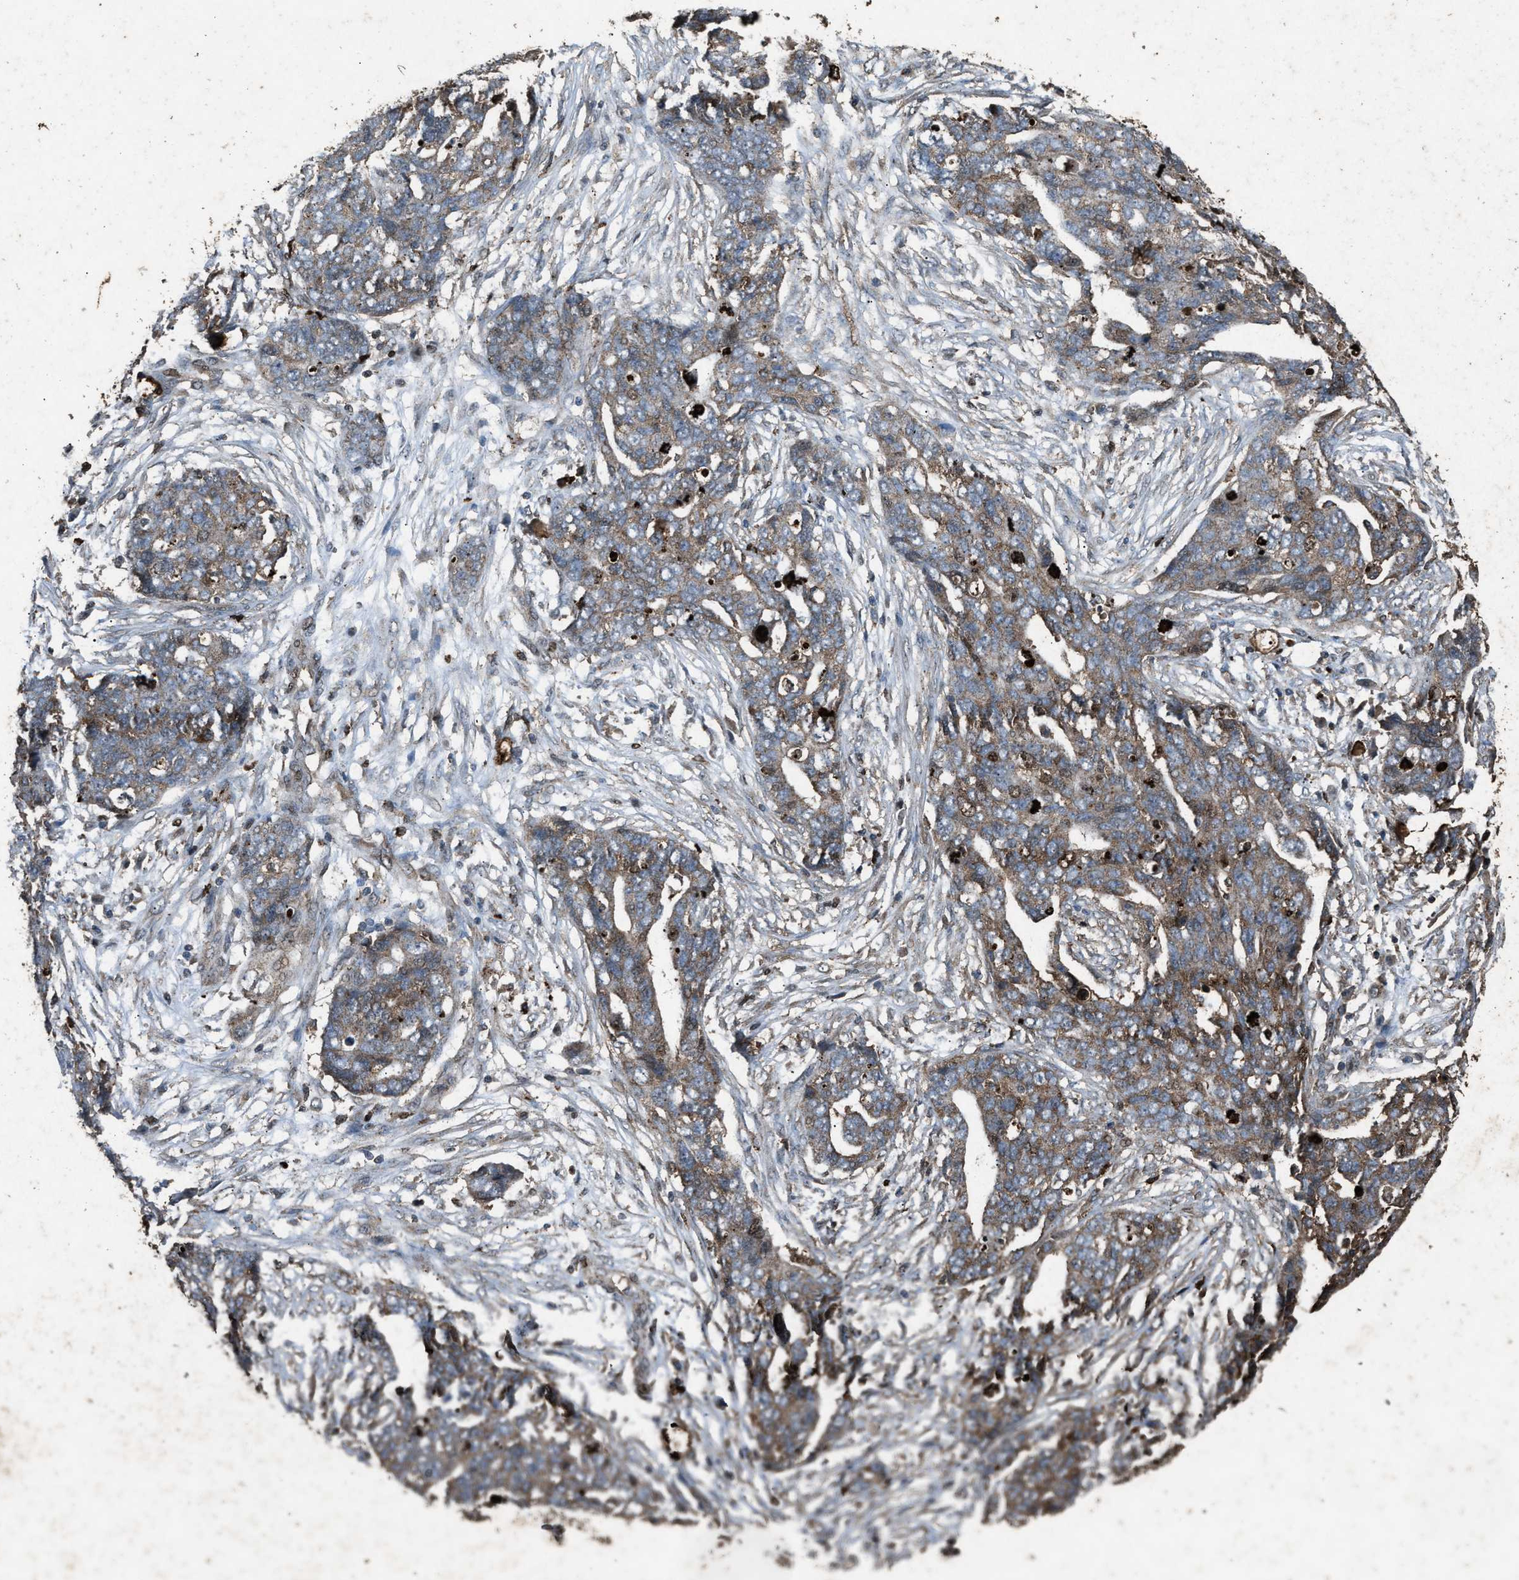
{"staining": {"intensity": "moderate", "quantity": ">75%", "location": "cytoplasmic/membranous"}, "tissue": "ovarian cancer", "cell_type": "Tumor cells", "image_type": "cancer", "snomed": [{"axis": "morphology", "description": "Normal tissue, NOS"}, {"axis": "morphology", "description": "Cystadenocarcinoma, serous, NOS"}, {"axis": "topography", "description": "Fallopian tube"}, {"axis": "topography", "description": "Ovary"}], "caption": "Immunohistochemistry (DAB (3,3'-diaminobenzidine)) staining of human ovarian cancer demonstrates moderate cytoplasmic/membranous protein positivity in about >75% of tumor cells.", "gene": "PSMD1", "patient": {"sex": "female", "age": 56}}